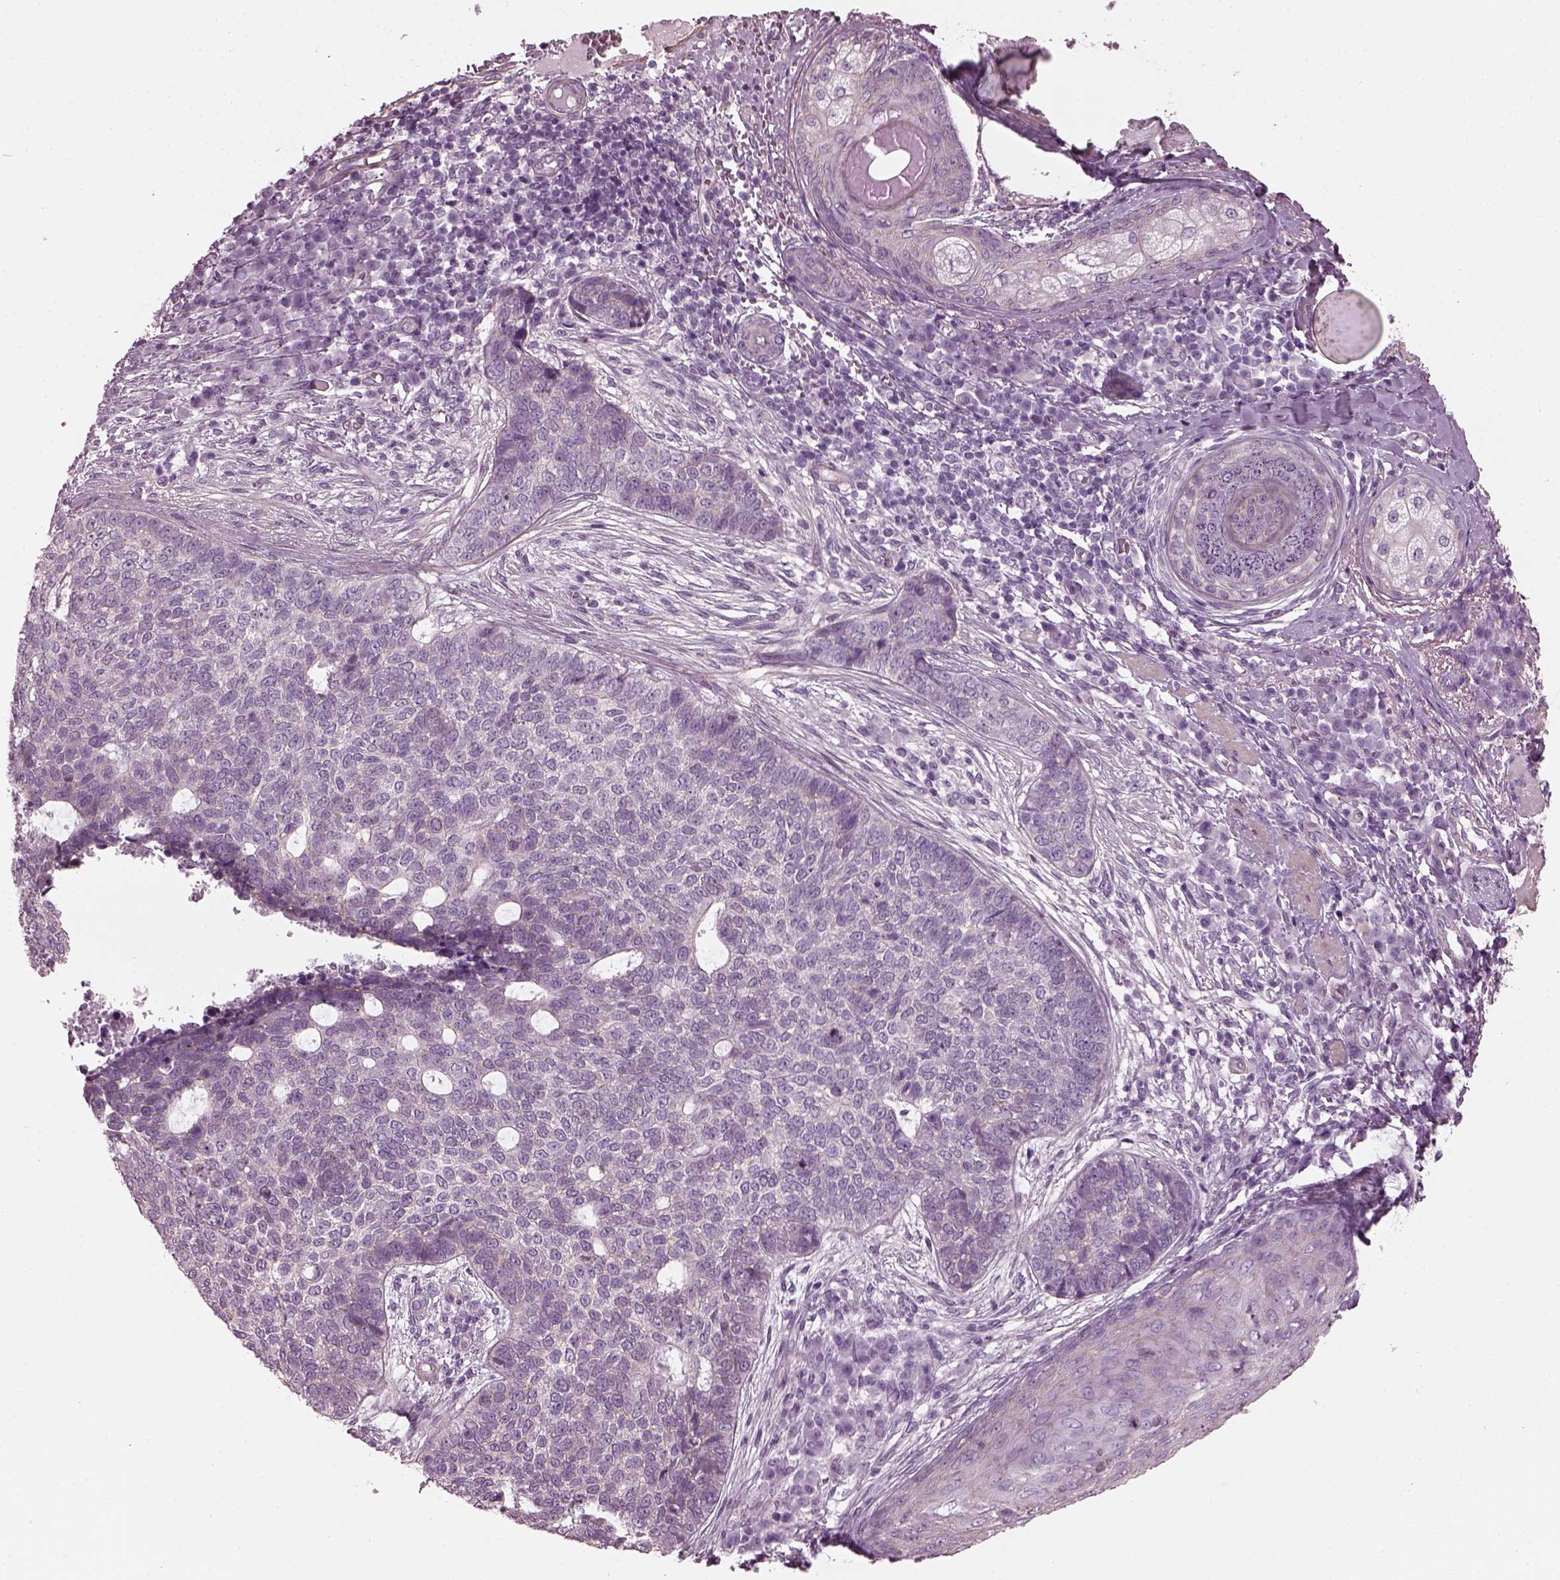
{"staining": {"intensity": "negative", "quantity": "none", "location": "none"}, "tissue": "skin cancer", "cell_type": "Tumor cells", "image_type": "cancer", "snomed": [{"axis": "morphology", "description": "Basal cell carcinoma"}, {"axis": "topography", "description": "Skin"}], "caption": "Immunohistochemistry of skin cancer shows no expression in tumor cells.", "gene": "BFSP1", "patient": {"sex": "female", "age": 69}}